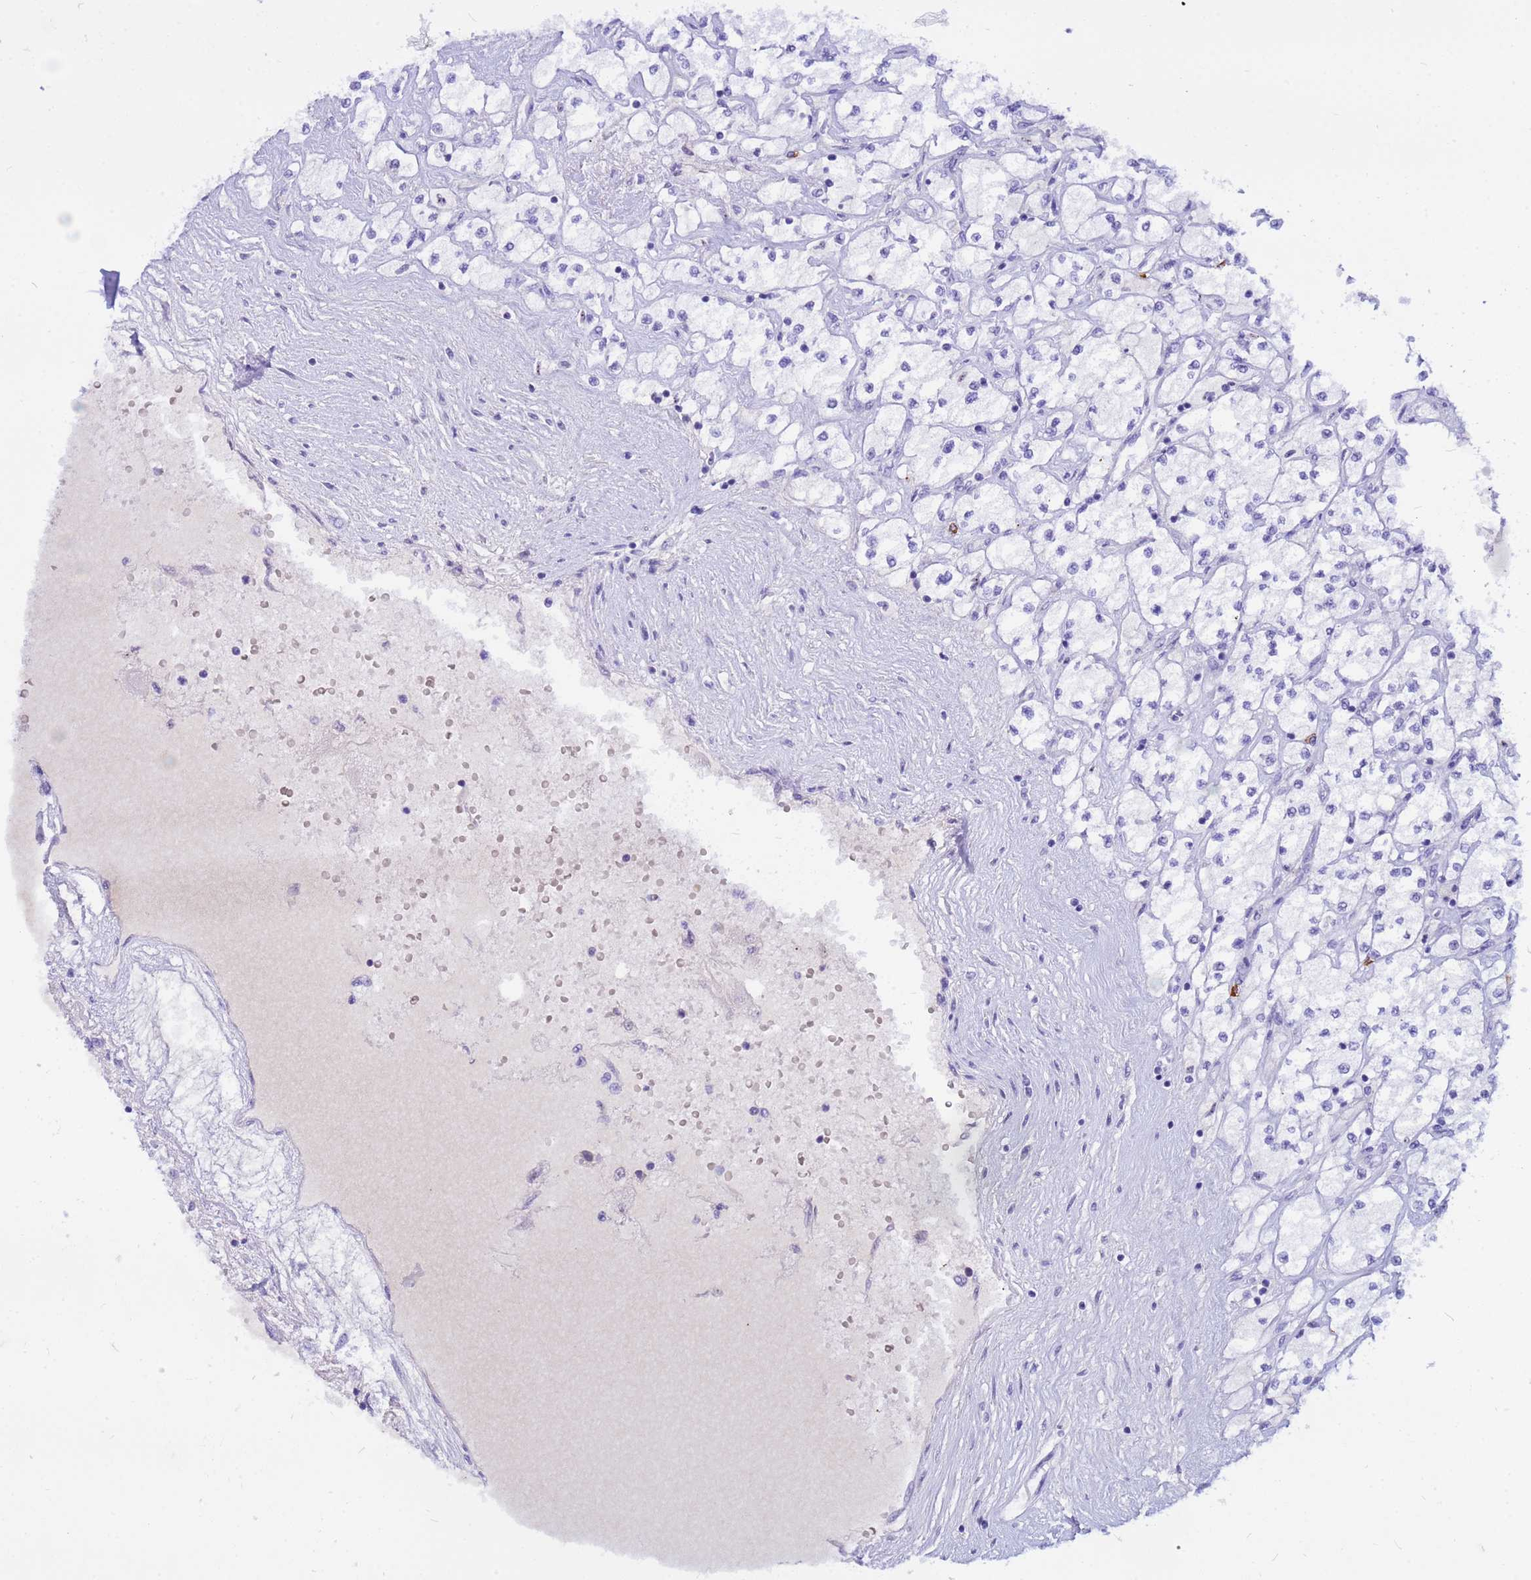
{"staining": {"intensity": "negative", "quantity": "none", "location": "none"}, "tissue": "renal cancer", "cell_type": "Tumor cells", "image_type": "cancer", "snomed": [{"axis": "morphology", "description": "Adenocarcinoma, NOS"}, {"axis": "topography", "description": "Kidney"}], "caption": "Protein analysis of renal cancer exhibits no significant positivity in tumor cells.", "gene": "DMRTC2", "patient": {"sex": "male", "age": 80}}